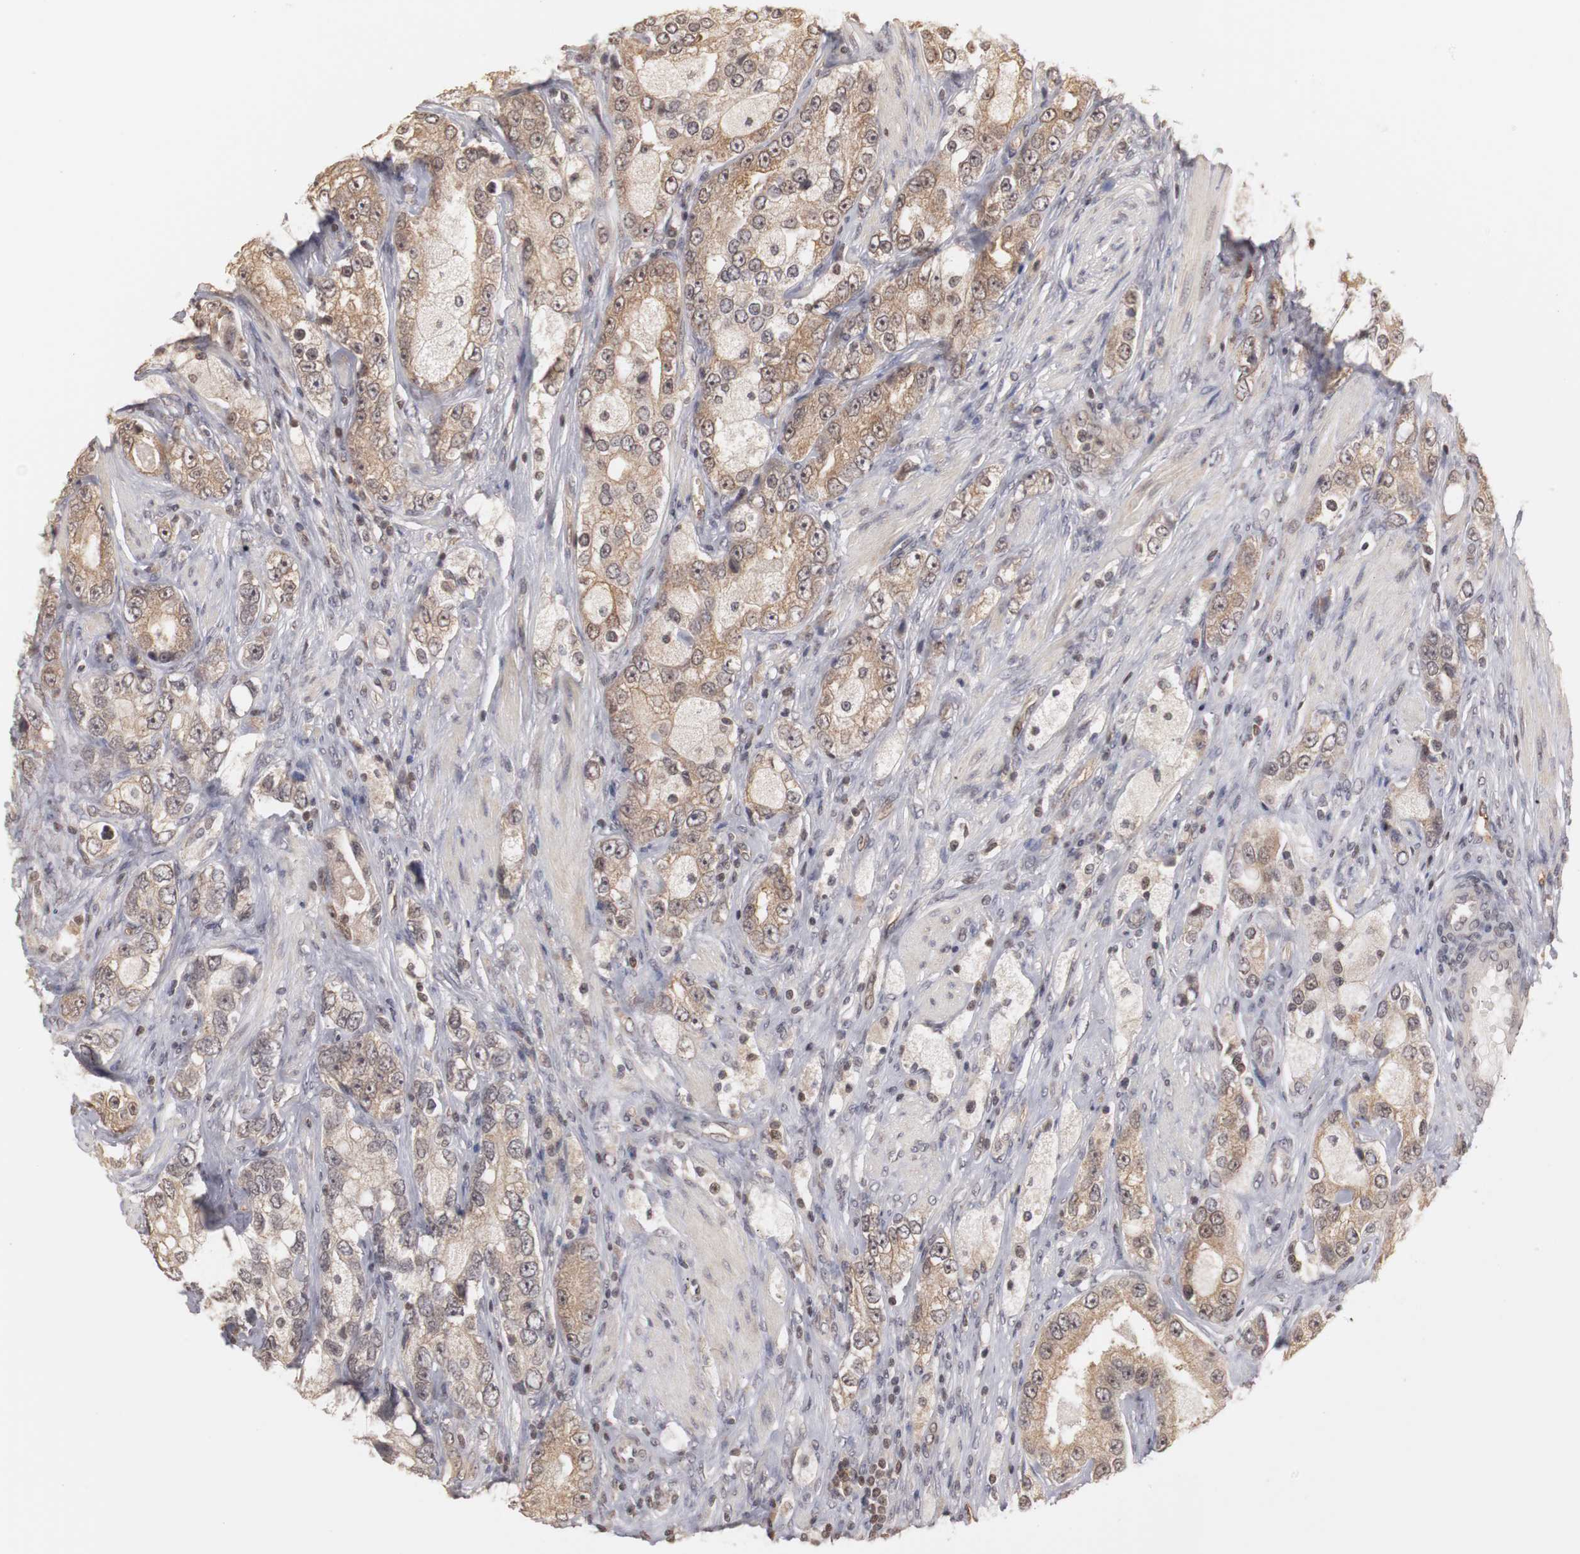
{"staining": {"intensity": "weak", "quantity": ">75%", "location": "cytoplasmic/membranous"}, "tissue": "prostate cancer", "cell_type": "Tumor cells", "image_type": "cancer", "snomed": [{"axis": "morphology", "description": "Adenocarcinoma, High grade"}, {"axis": "topography", "description": "Prostate"}], "caption": "There is low levels of weak cytoplasmic/membranous staining in tumor cells of prostate adenocarcinoma (high-grade), as demonstrated by immunohistochemical staining (brown color).", "gene": "PLEKHA1", "patient": {"sex": "male", "age": 63}}